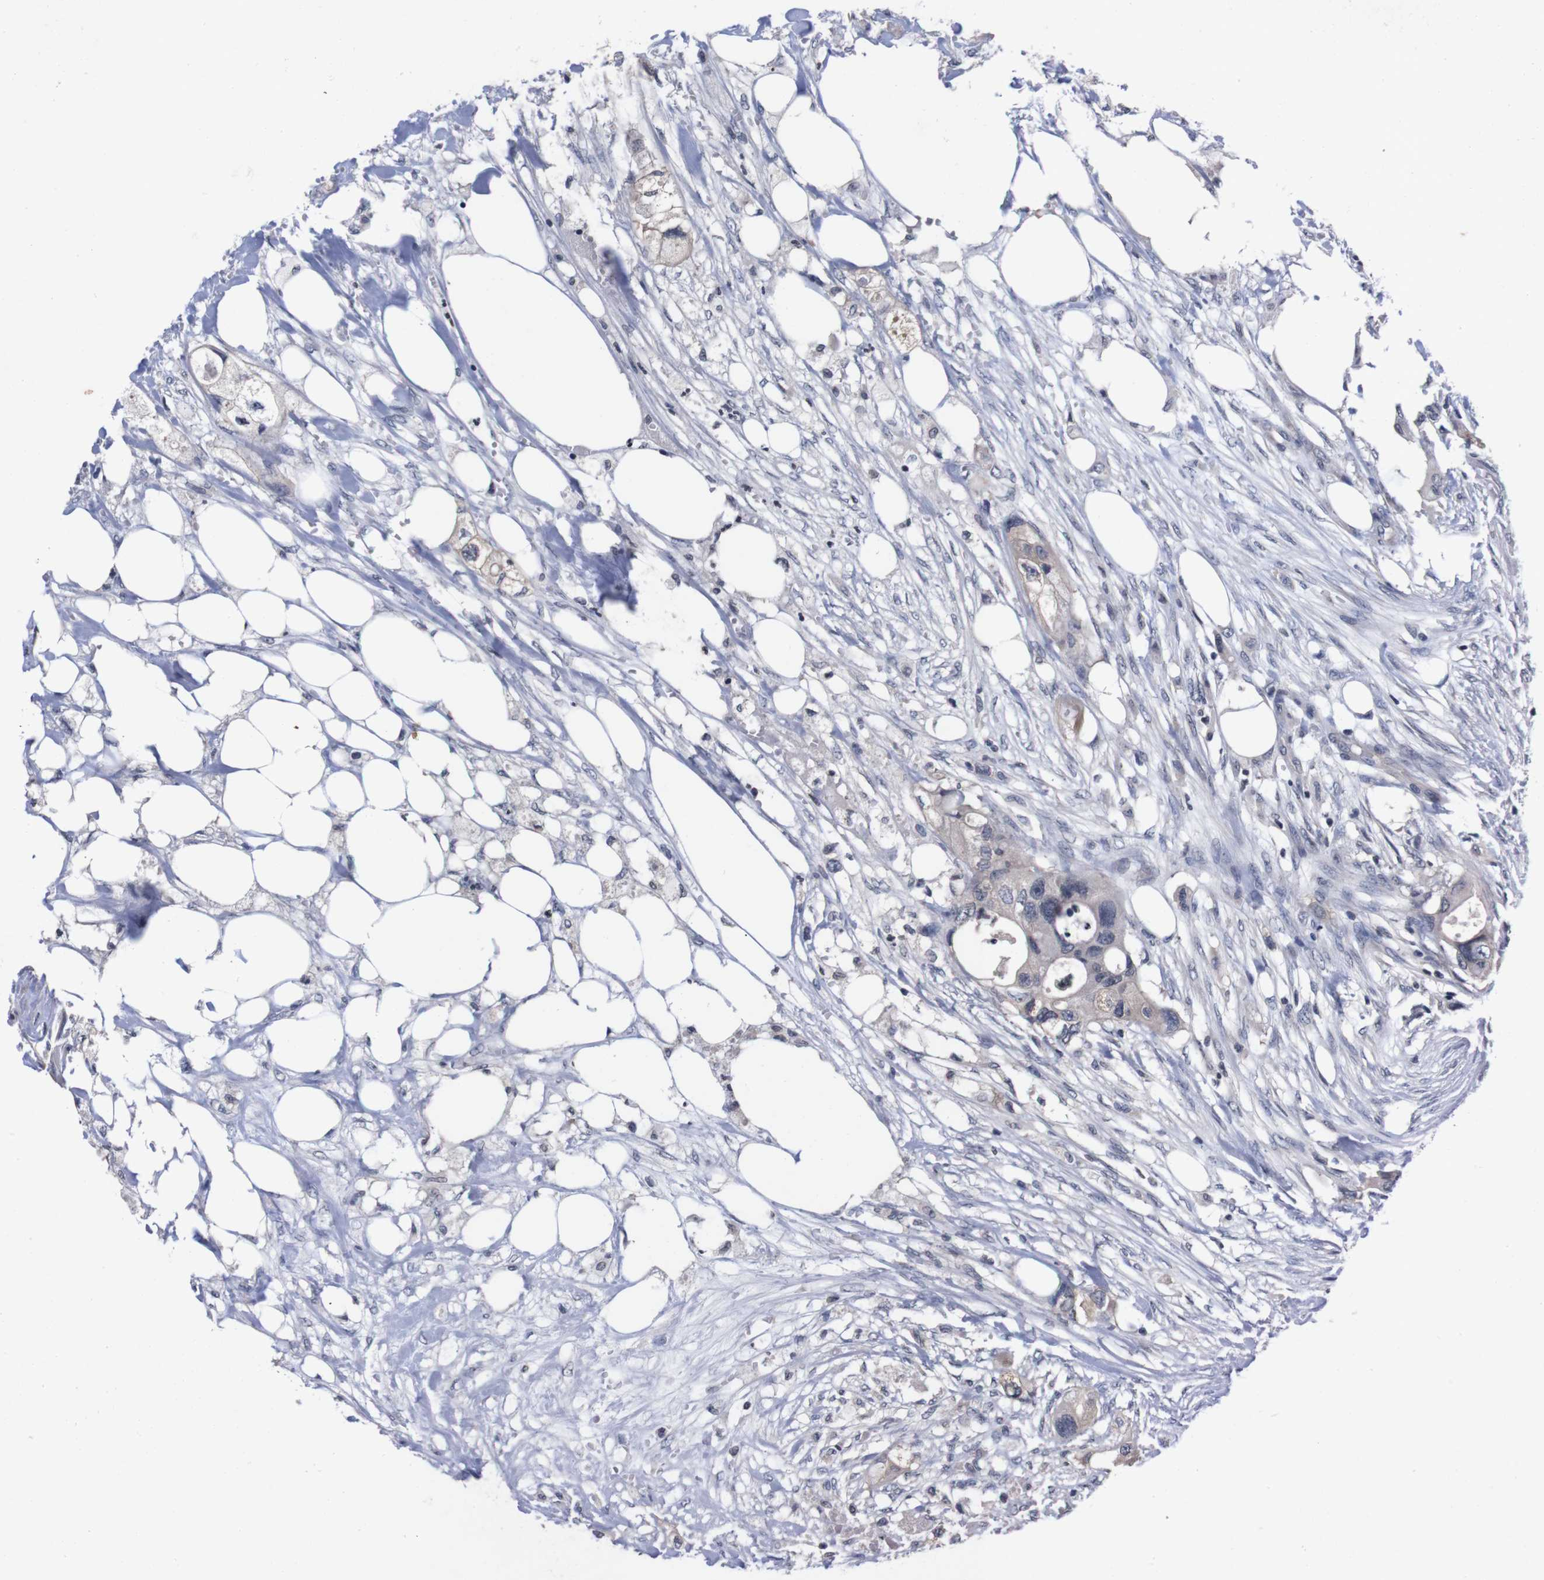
{"staining": {"intensity": "negative", "quantity": "none", "location": "none"}, "tissue": "colorectal cancer", "cell_type": "Tumor cells", "image_type": "cancer", "snomed": [{"axis": "morphology", "description": "Adenocarcinoma, NOS"}, {"axis": "topography", "description": "Colon"}], "caption": "Immunohistochemistry (IHC) of human colorectal cancer displays no positivity in tumor cells. (Stains: DAB immunohistochemistry (IHC) with hematoxylin counter stain, Microscopy: brightfield microscopy at high magnification).", "gene": "TNFRSF21", "patient": {"sex": "female", "age": 57}}